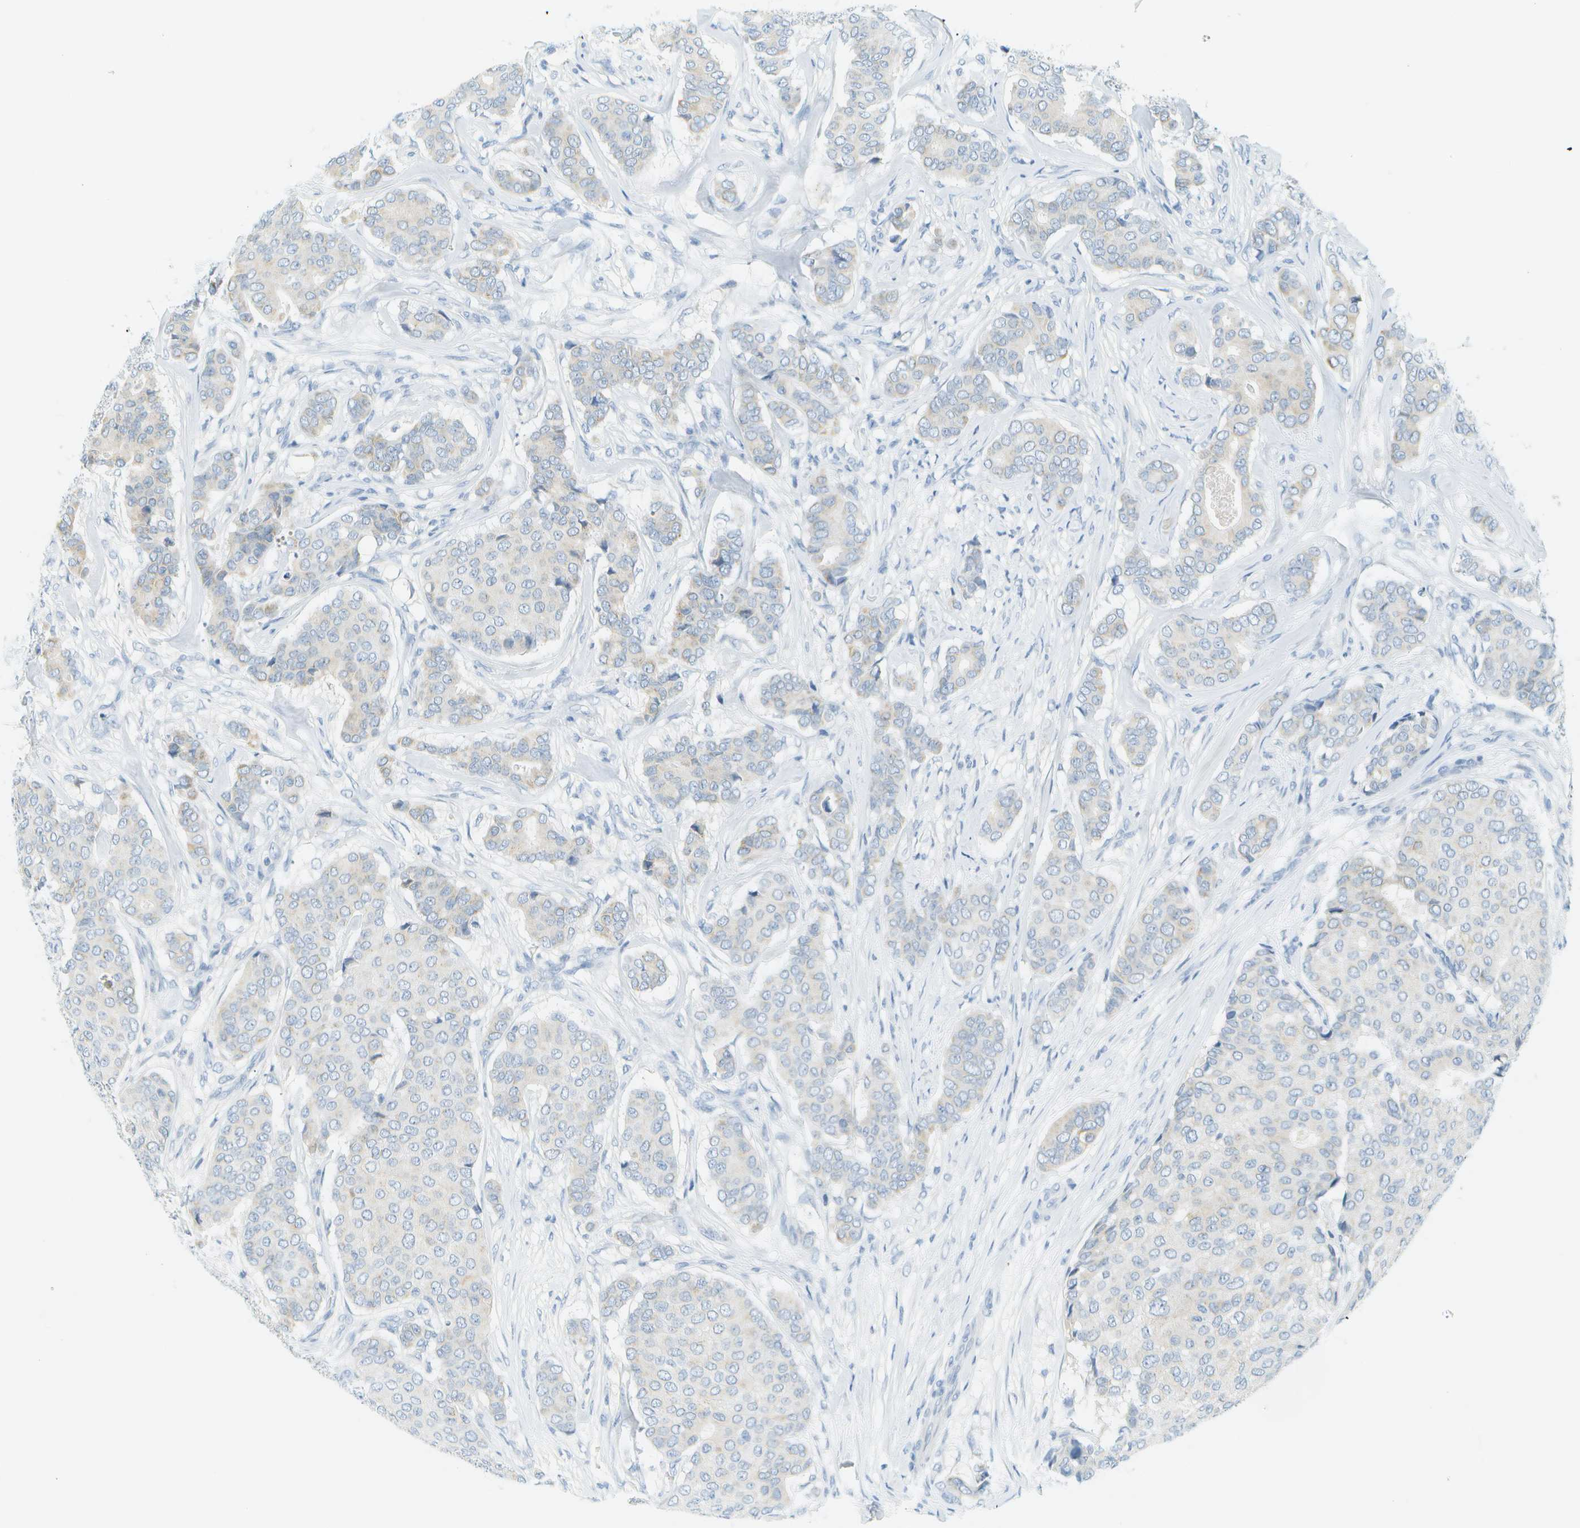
{"staining": {"intensity": "negative", "quantity": "none", "location": "none"}, "tissue": "breast cancer", "cell_type": "Tumor cells", "image_type": "cancer", "snomed": [{"axis": "morphology", "description": "Duct carcinoma"}, {"axis": "topography", "description": "Breast"}], "caption": "IHC photomicrograph of neoplastic tissue: breast intraductal carcinoma stained with DAB demonstrates no significant protein staining in tumor cells.", "gene": "SMYD5", "patient": {"sex": "female", "age": 75}}